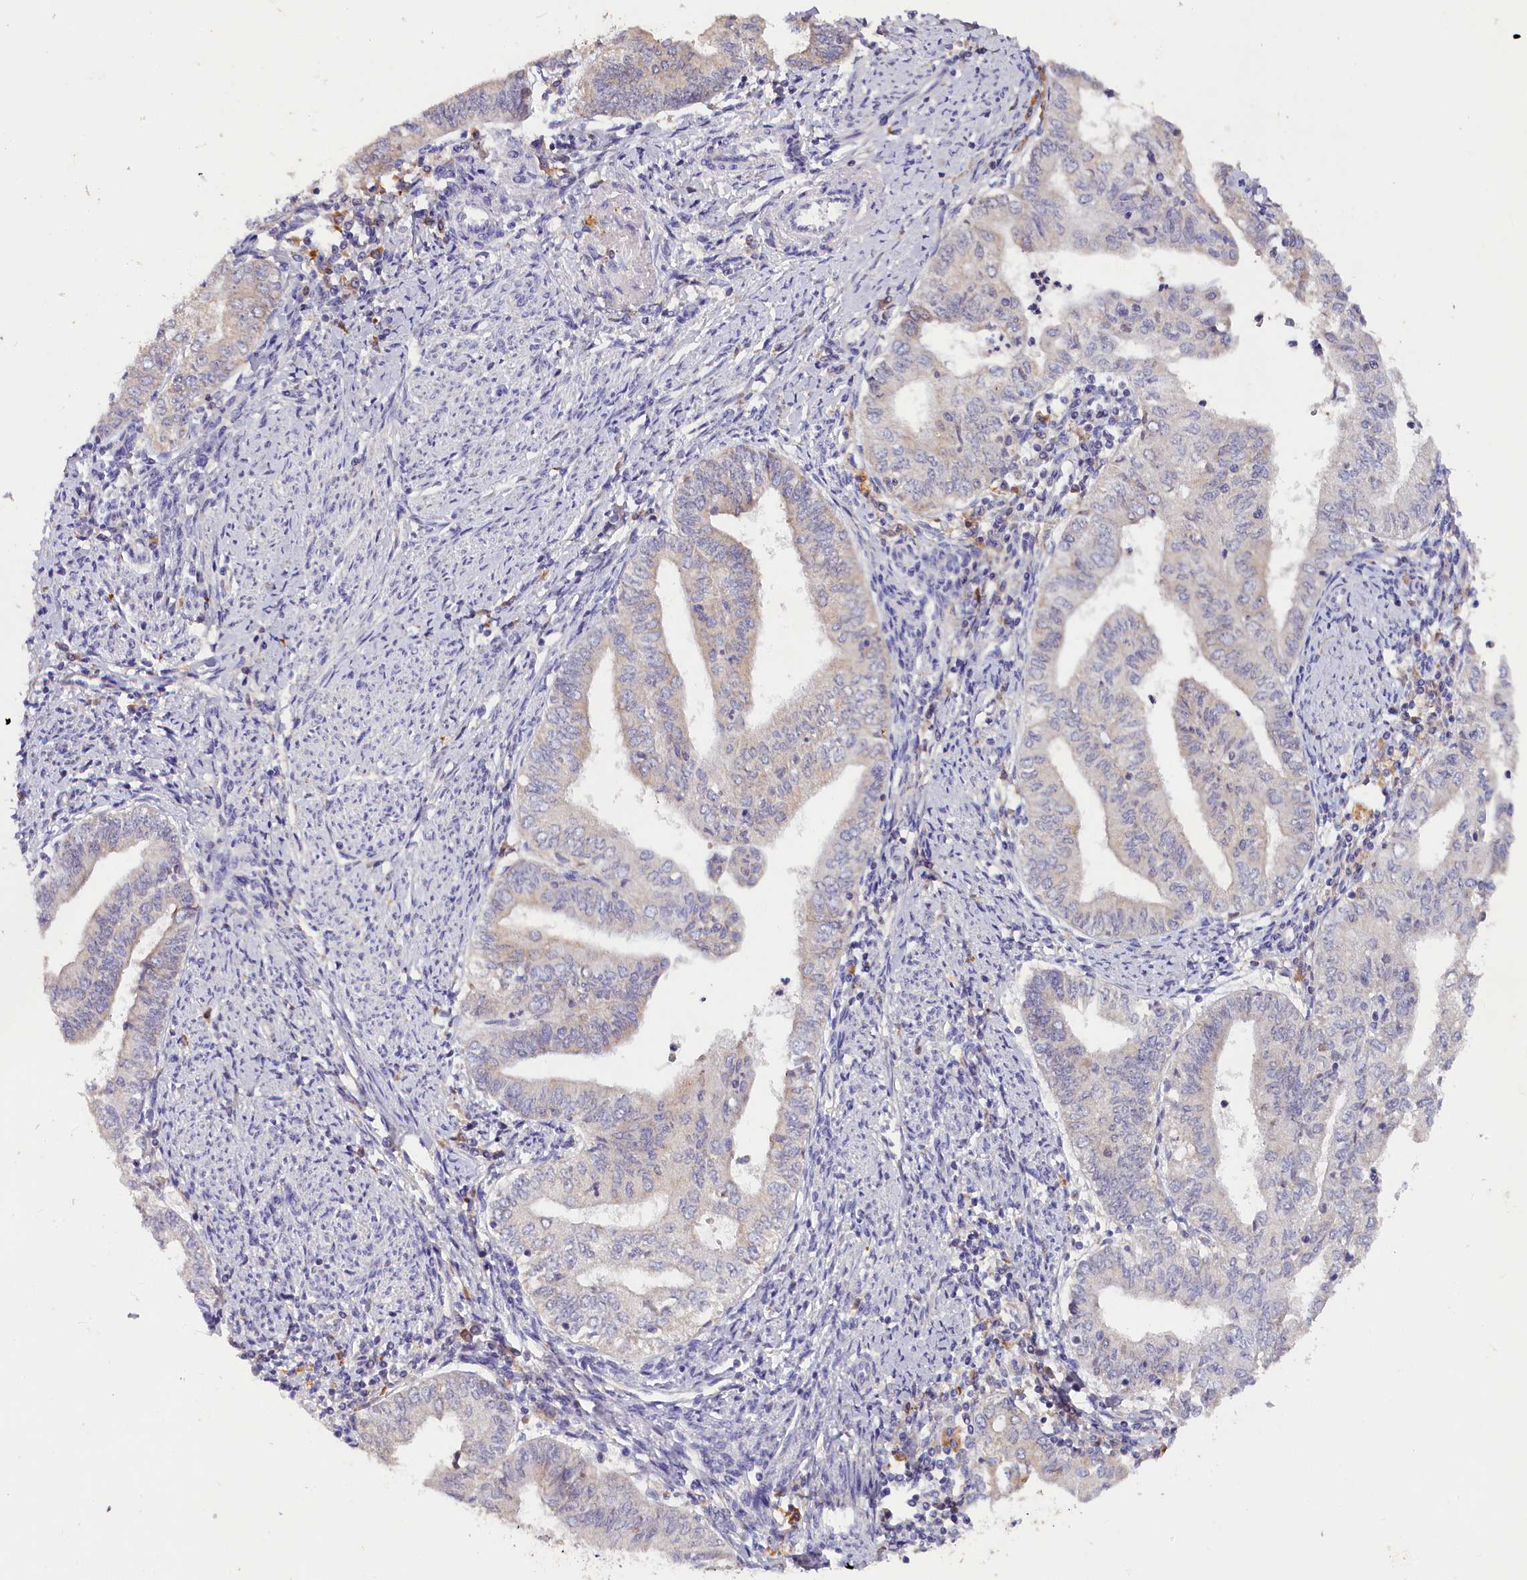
{"staining": {"intensity": "negative", "quantity": "none", "location": "none"}, "tissue": "endometrial cancer", "cell_type": "Tumor cells", "image_type": "cancer", "snomed": [{"axis": "morphology", "description": "Adenocarcinoma, NOS"}, {"axis": "topography", "description": "Endometrium"}], "caption": "The immunohistochemistry image has no significant staining in tumor cells of endometrial cancer (adenocarcinoma) tissue.", "gene": "ST7L", "patient": {"sex": "female", "age": 66}}